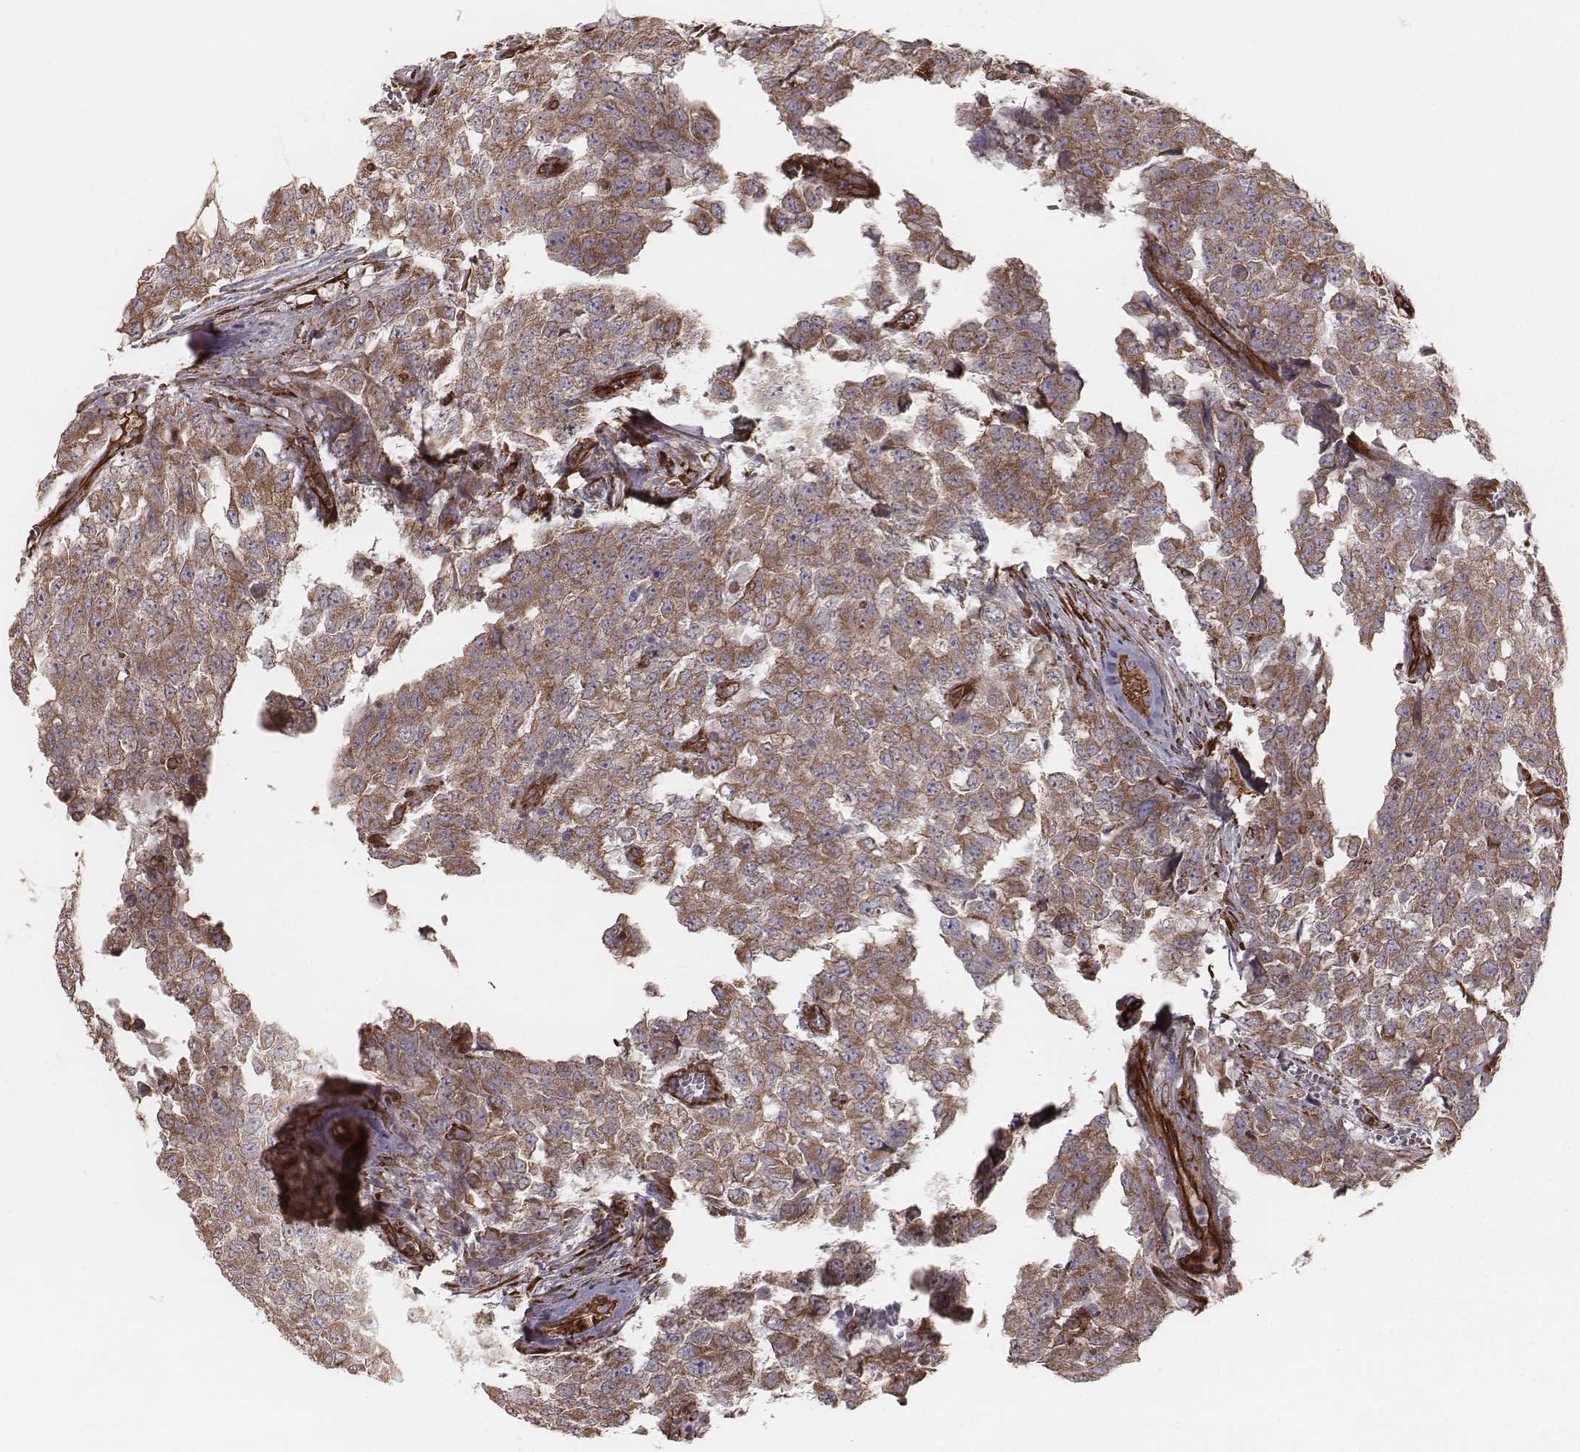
{"staining": {"intensity": "moderate", "quantity": ">75%", "location": "cytoplasmic/membranous"}, "tissue": "testis cancer", "cell_type": "Tumor cells", "image_type": "cancer", "snomed": [{"axis": "morphology", "description": "Carcinoma, Embryonal, NOS"}, {"axis": "topography", "description": "Testis"}], "caption": "DAB (3,3'-diaminobenzidine) immunohistochemical staining of testis embryonal carcinoma exhibits moderate cytoplasmic/membranous protein positivity in approximately >75% of tumor cells.", "gene": "PALMD", "patient": {"sex": "male", "age": 23}}